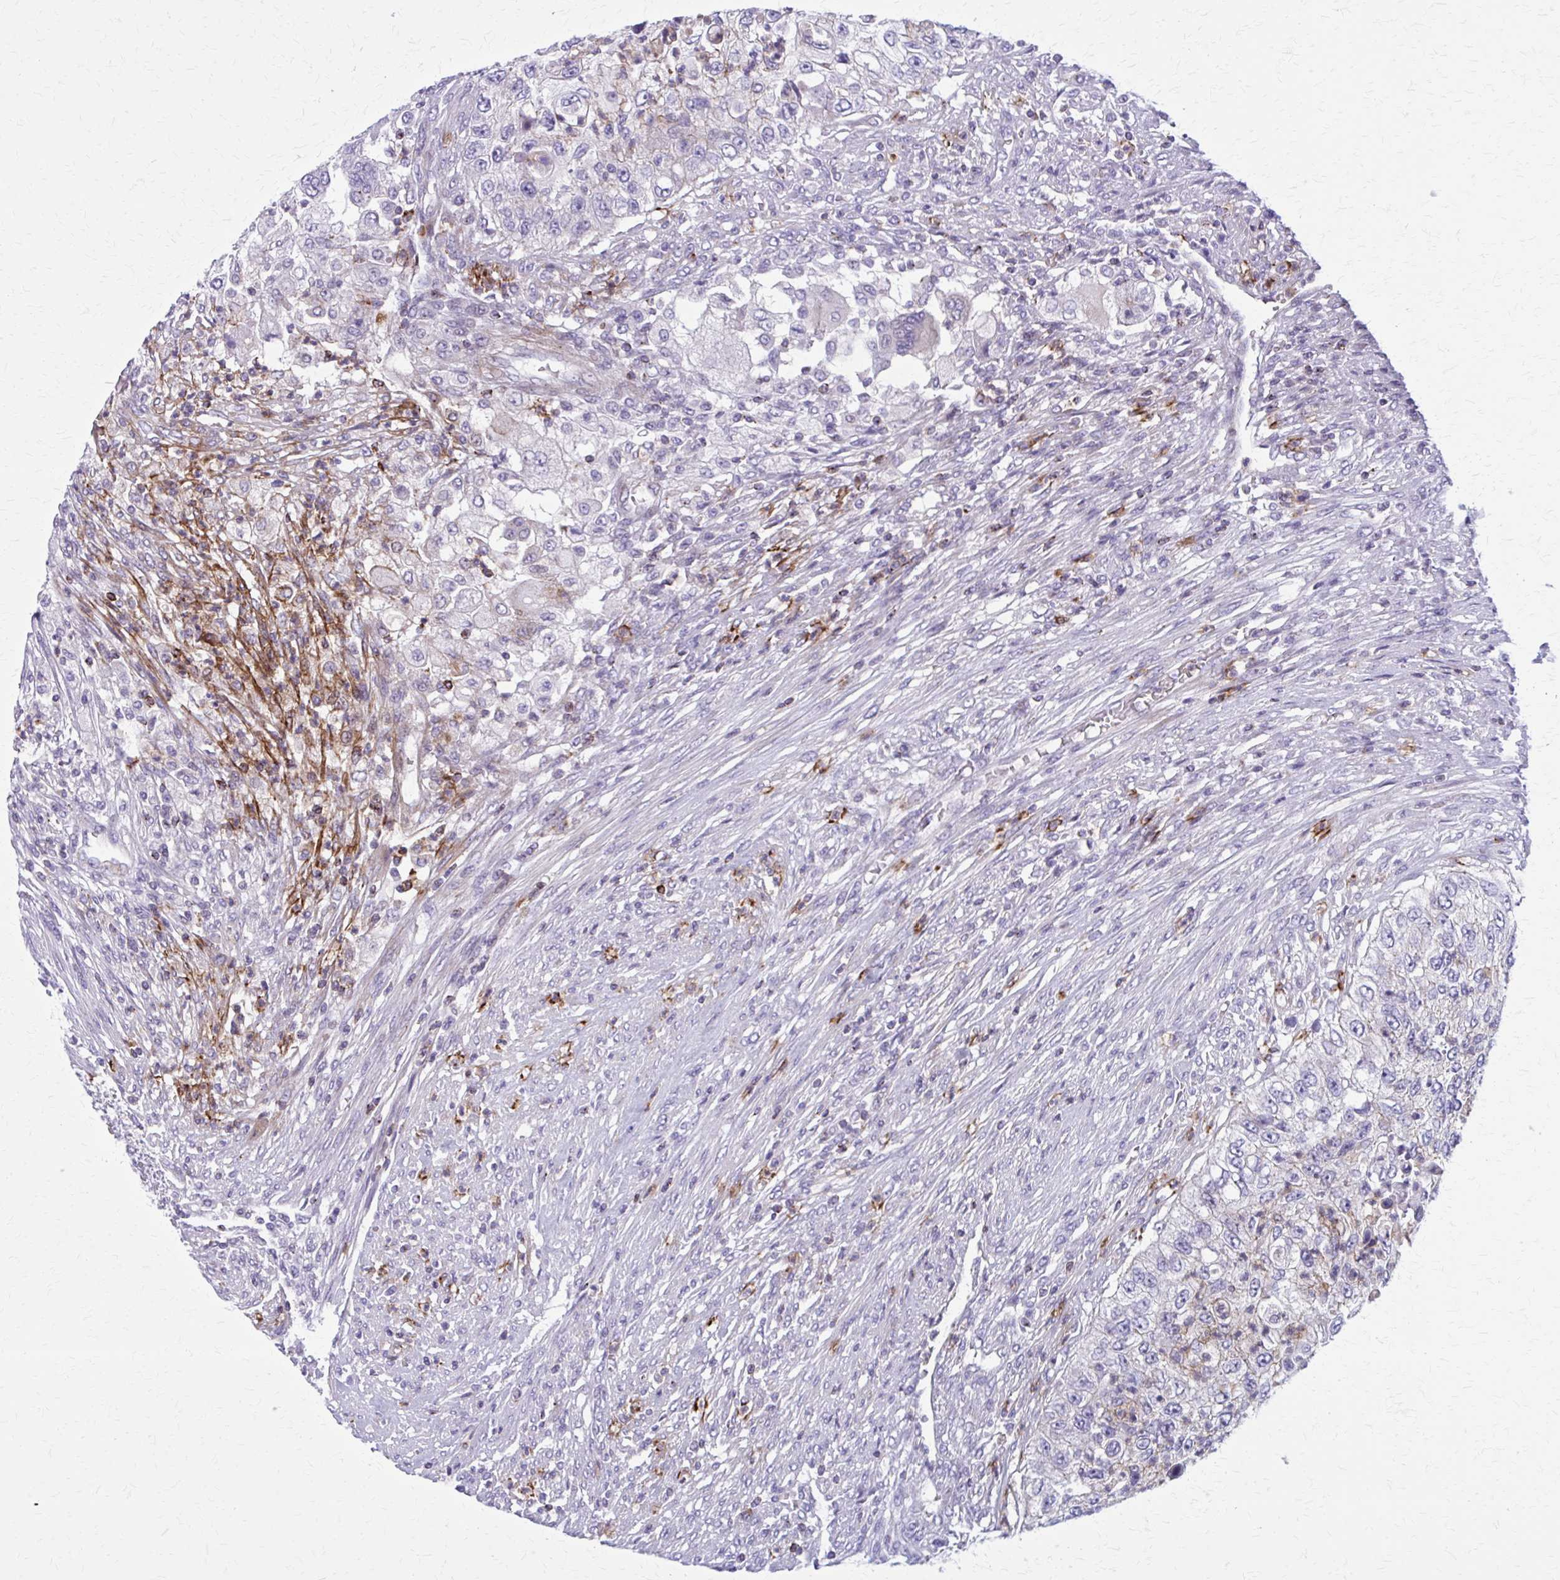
{"staining": {"intensity": "negative", "quantity": "none", "location": "none"}, "tissue": "urothelial cancer", "cell_type": "Tumor cells", "image_type": "cancer", "snomed": [{"axis": "morphology", "description": "Urothelial carcinoma, High grade"}, {"axis": "topography", "description": "Urinary bladder"}], "caption": "Protein analysis of high-grade urothelial carcinoma exhibits no significant staining in tumor cells. The staining was performed using DAB to visualize the protein expression in brown, while the nuclei were stained in blue with hematoxylin (Magnification: 20x).", "gene": "PEDS1", "patient": {"sex": "female", "age": 60}}